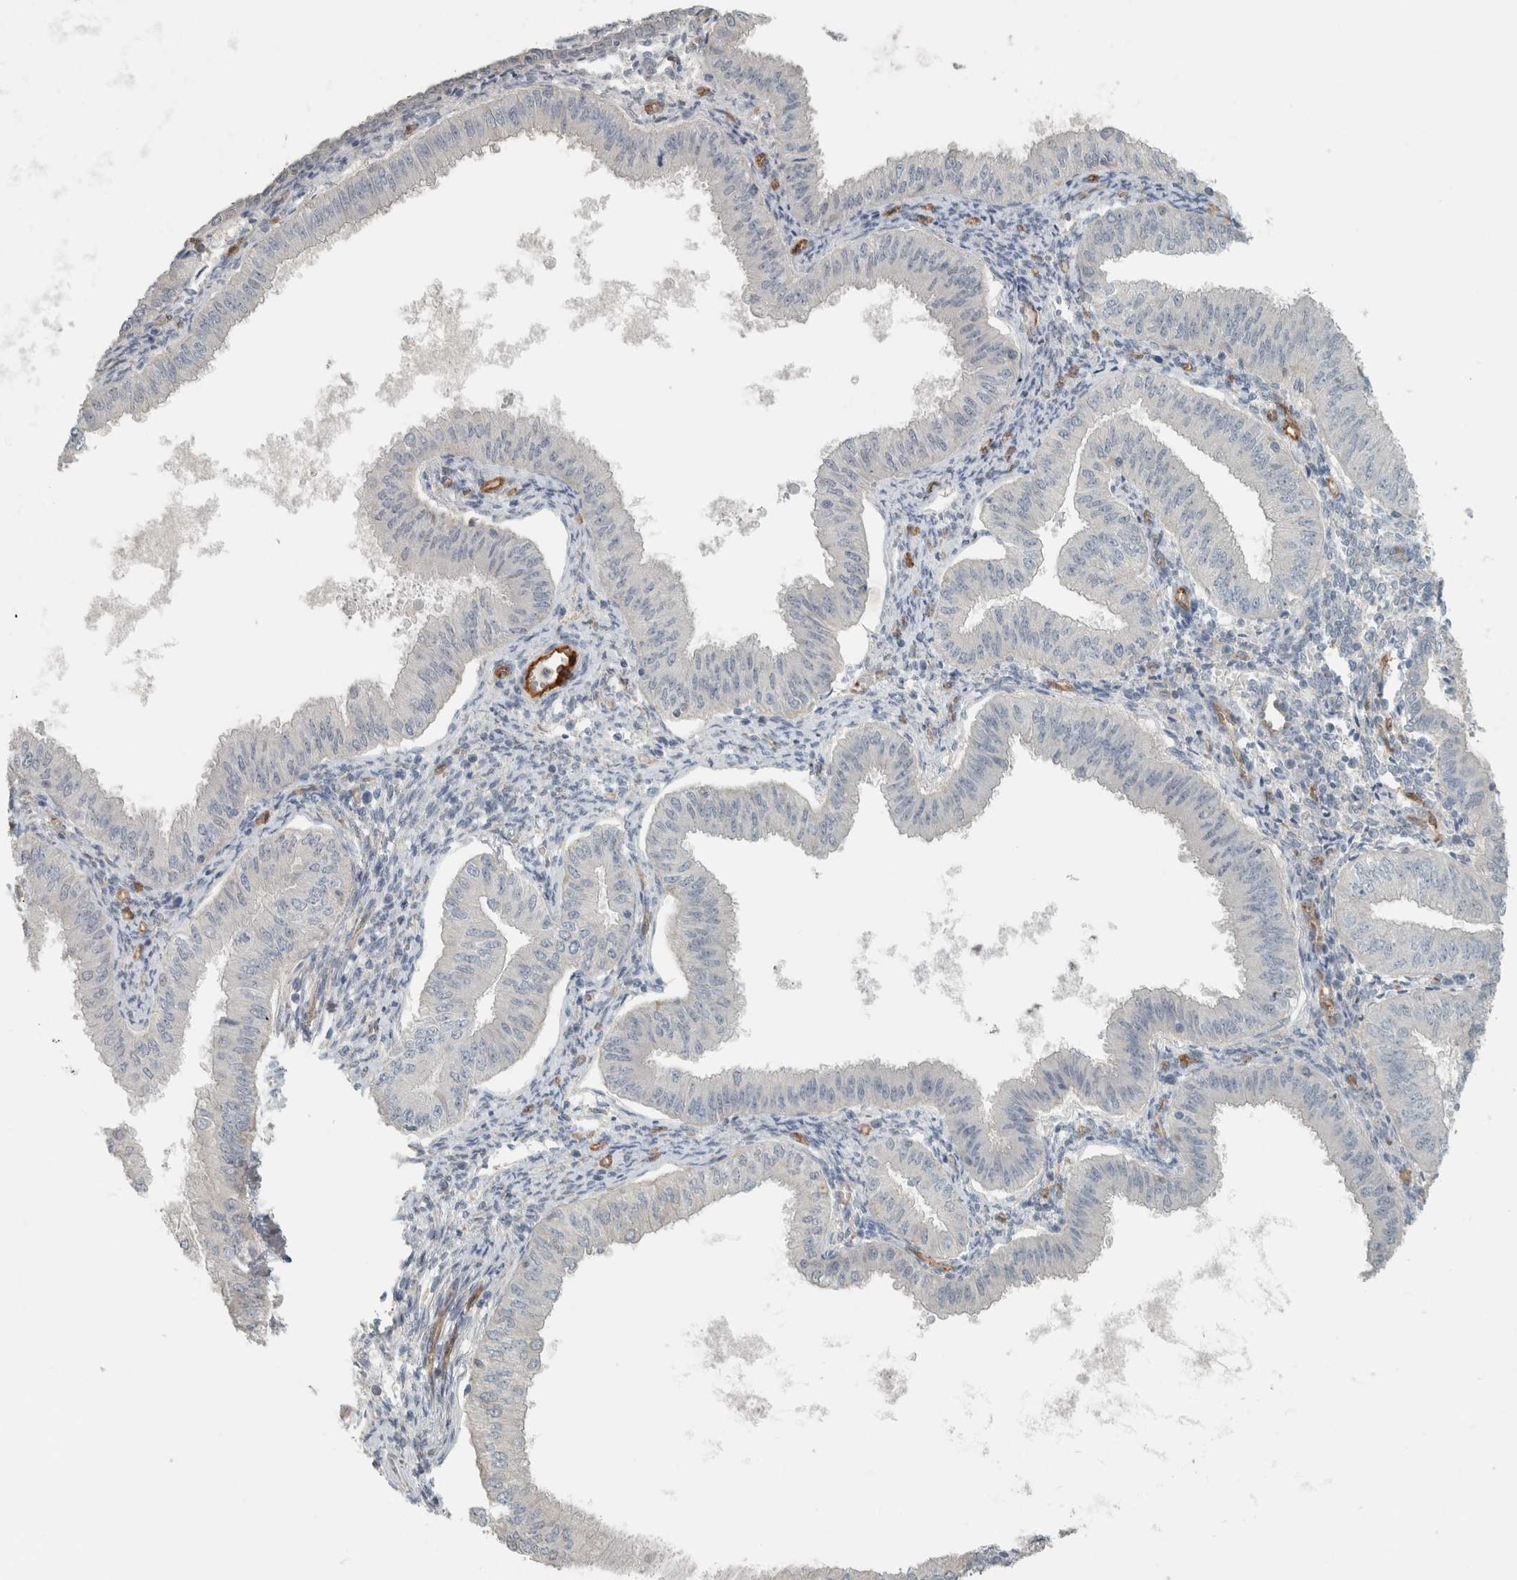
{"staining": {"intensity": "negative", "quantity": "none", "location": "none"}, "tissue": "endometrial cancer", "cell_type": "Tumor cells", "image_type": "cancer", "snomed": [{"axis": "morphology", "description": "Normal tissue, NOS"}, {"axis": "morphology", "description": "Adenocarcinoma, NOS"}, {"axis": "topography", "description": "Endometrium"}], "caption": "Immunohistochemistry histopathology image of adenocarcinoma (endometrial) stained for a protein (brown), which demonstrates no staining in tumor cells.", "gene": "SCIN", "patient": {"sex": "female", "age": 53}}